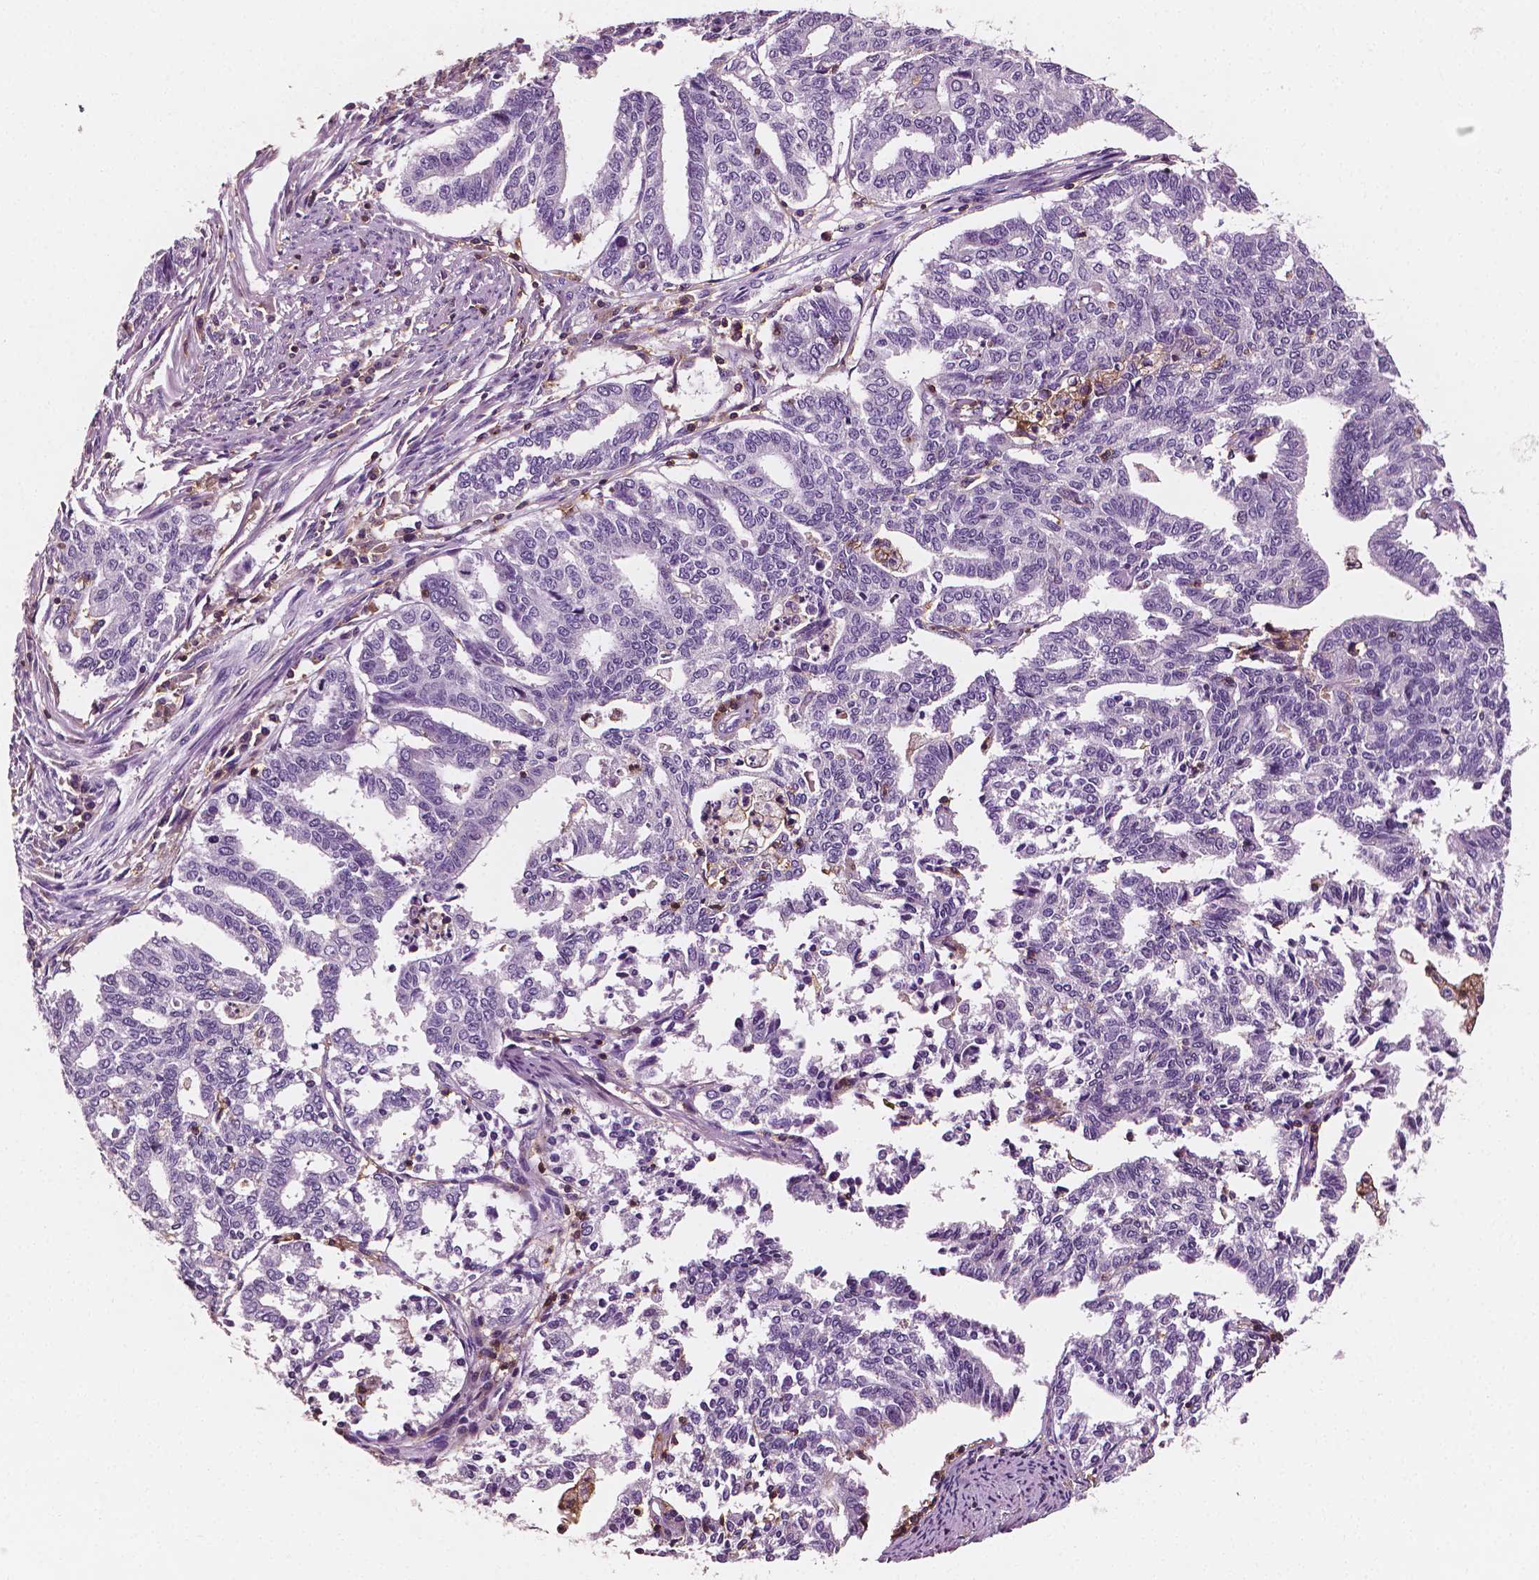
{"staining": {"intensity": "negative", "quantity": "none", "location": "none"}, "tissue": "endometrial cancer", "cell_type": "Tumor cells", "image_type": "cancer", "snomed": [{"axis": "morphology", "description": "Adenocarcinoma, NOS"}, {"axis": "topography", "description": "Endometrium"}], "caption": "The immunohistochemistry micrograph has no significant positivity in tumor cells of adenocarcinoma (endometrial) tissue.", "gene": "PTPRC", "patient": {"sex": "female", "age": 79}}